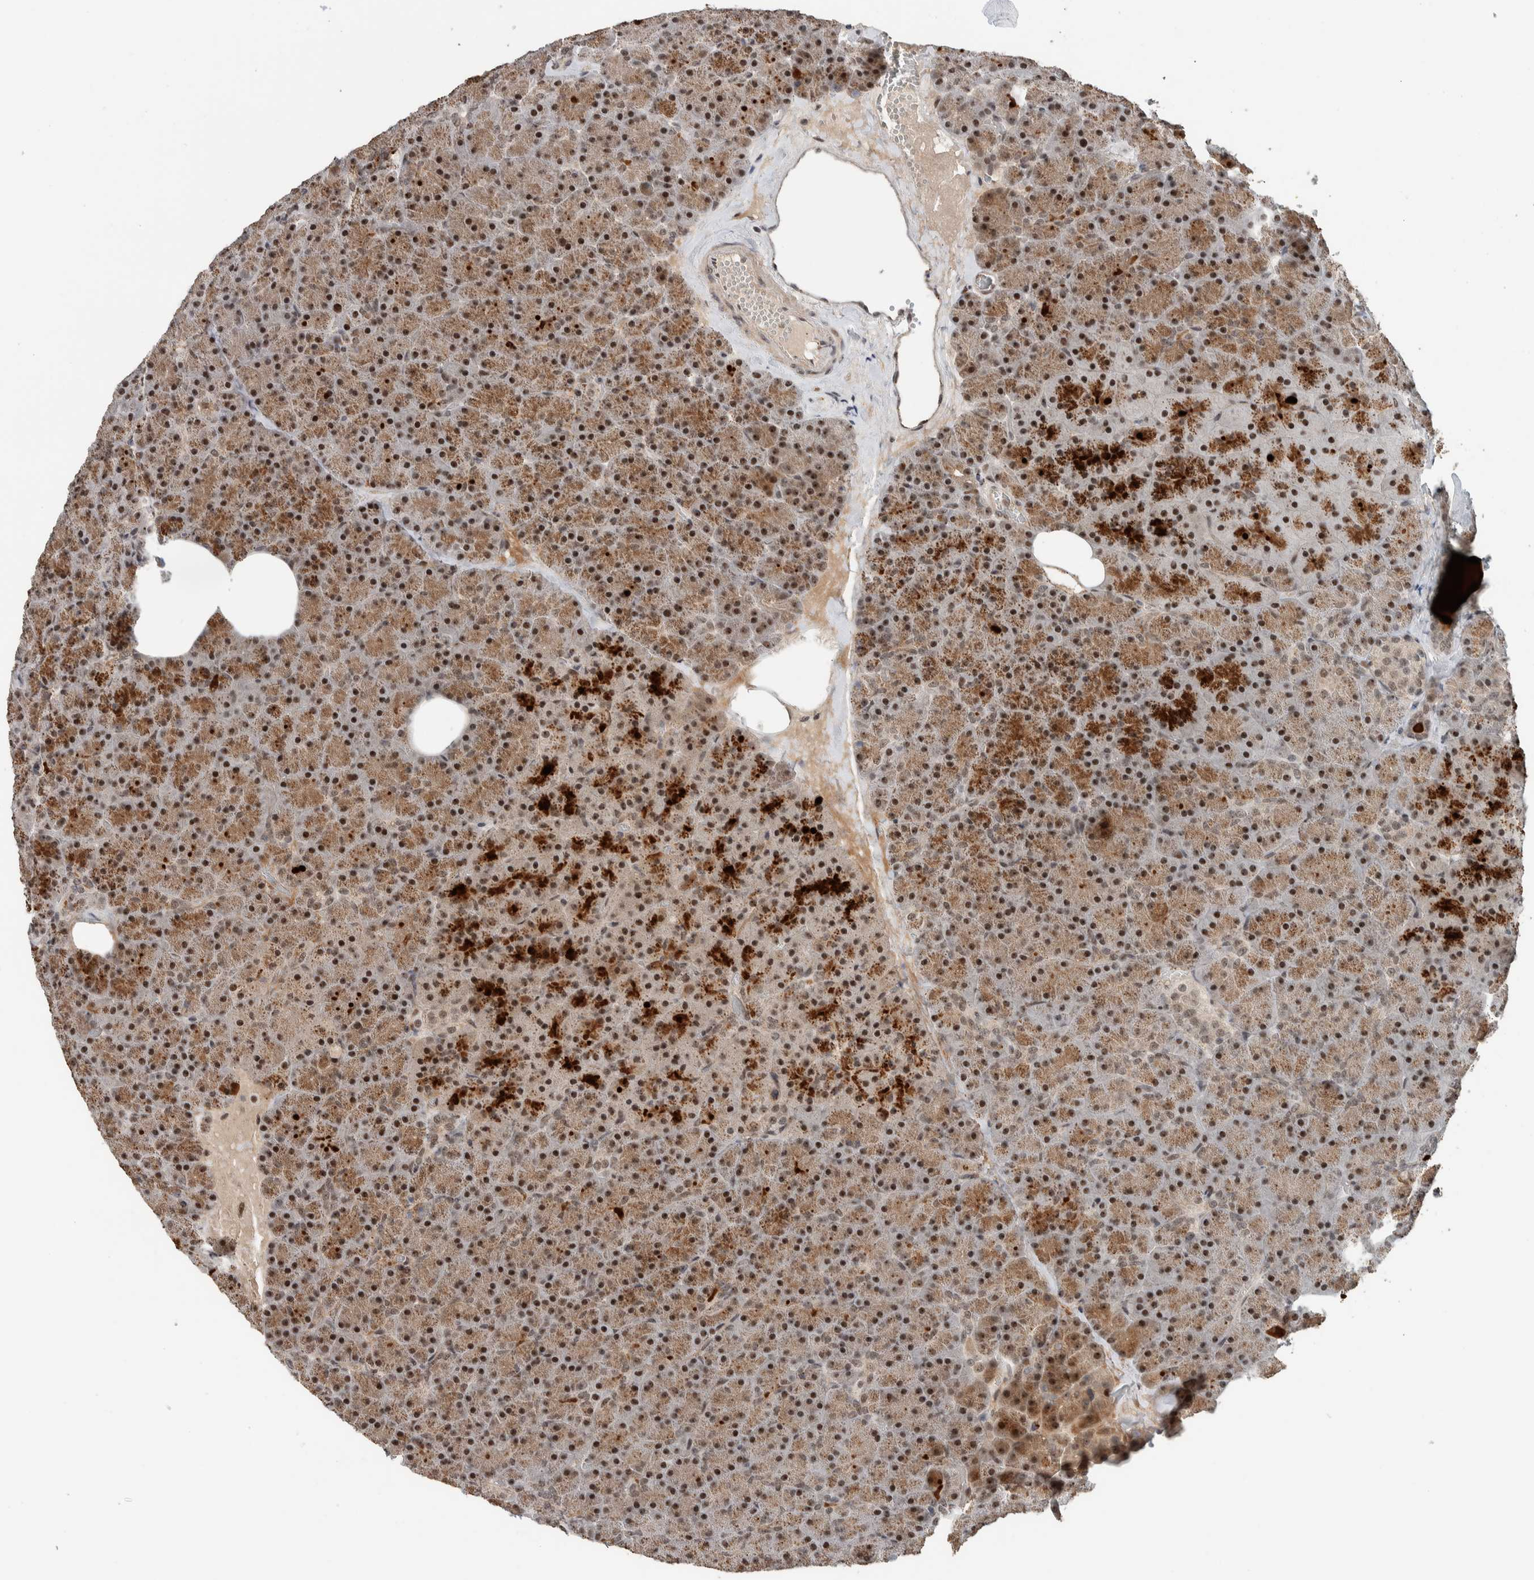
{"staining": {"intensity": "strong", "quantity": ">75%", "location": "cytoplasmic/membranous,nuclear"}, "tissue": "pancreas", "cell_type": "Exocrine glandular cells", "image_type": "normal", "snomed": [{"axis": "morphology", "description": "Normal tissue, NOS"}, {"axis": "morphology", "description": "Carcinoid, malignant, NOS"}, {"axis": "topography", "description": "Pancreas"}], "caption": "Immunohistochemical staining of unremarkable pancreas displays strong cytoplasmic/membranous,nuclear protein positivity in approximately >75% of exocrine glandular cells.", "gene": "ZFP91", "patient": {"sex": "female", "age": 35}}